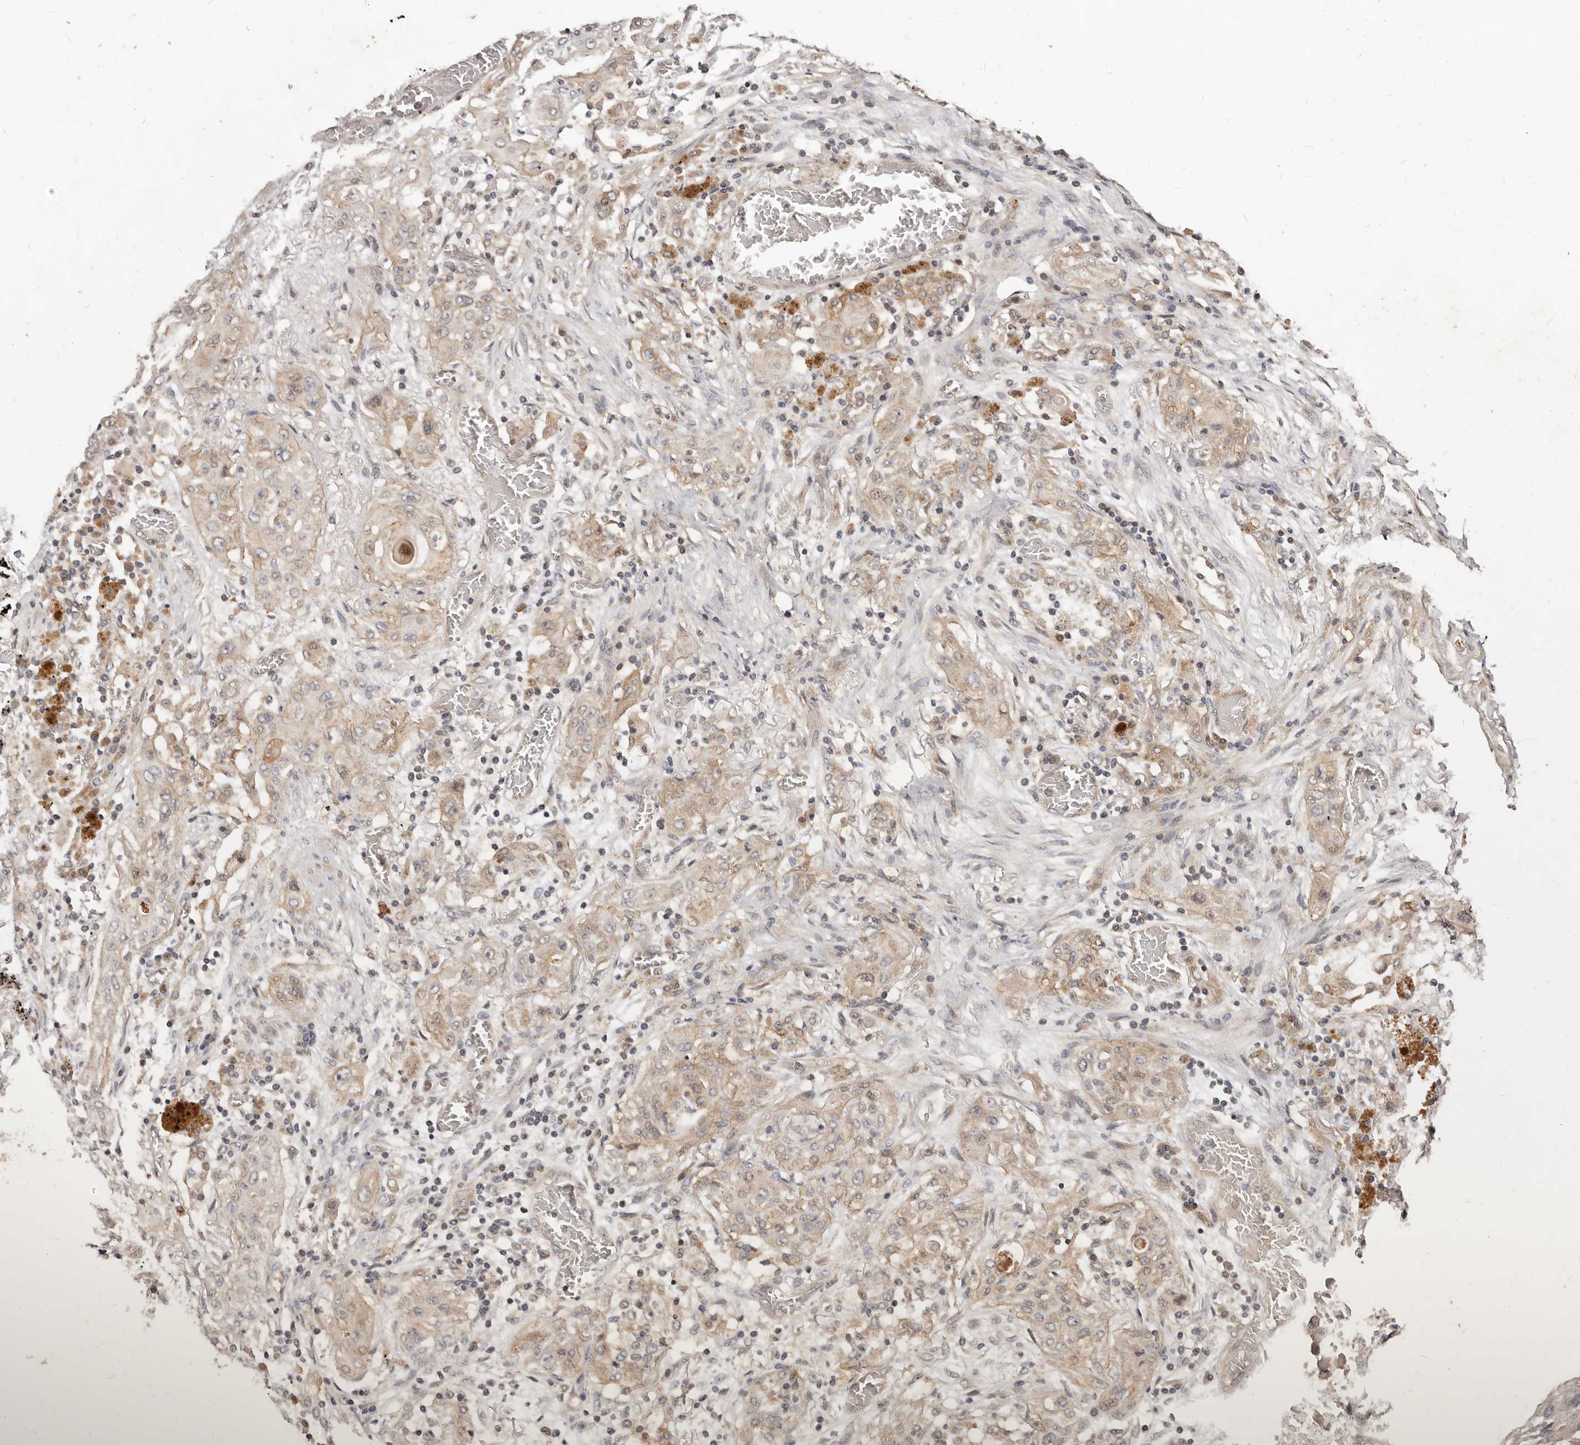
{"staining": {"intensity": "weak", "quantity": "<25%", "location": "cytoplasmic/membranous"}, "tissue": "lung cancer", "cell_type": "Tumor cells", "image_type": "cancer", "snomed": [{"axis": "morphology", "description": "Squamous cell carcinoma, NOS"}, {"axis": "topography", "description": "Lung"}], "caption": "Human squamous cell carcinoma (lung) stained for a protein using immunohistochemistry (IHC) demonstrates no positivity in tumor cells.", "gene": "MTO1", "patient": {"sex": "female", "age": 47}}